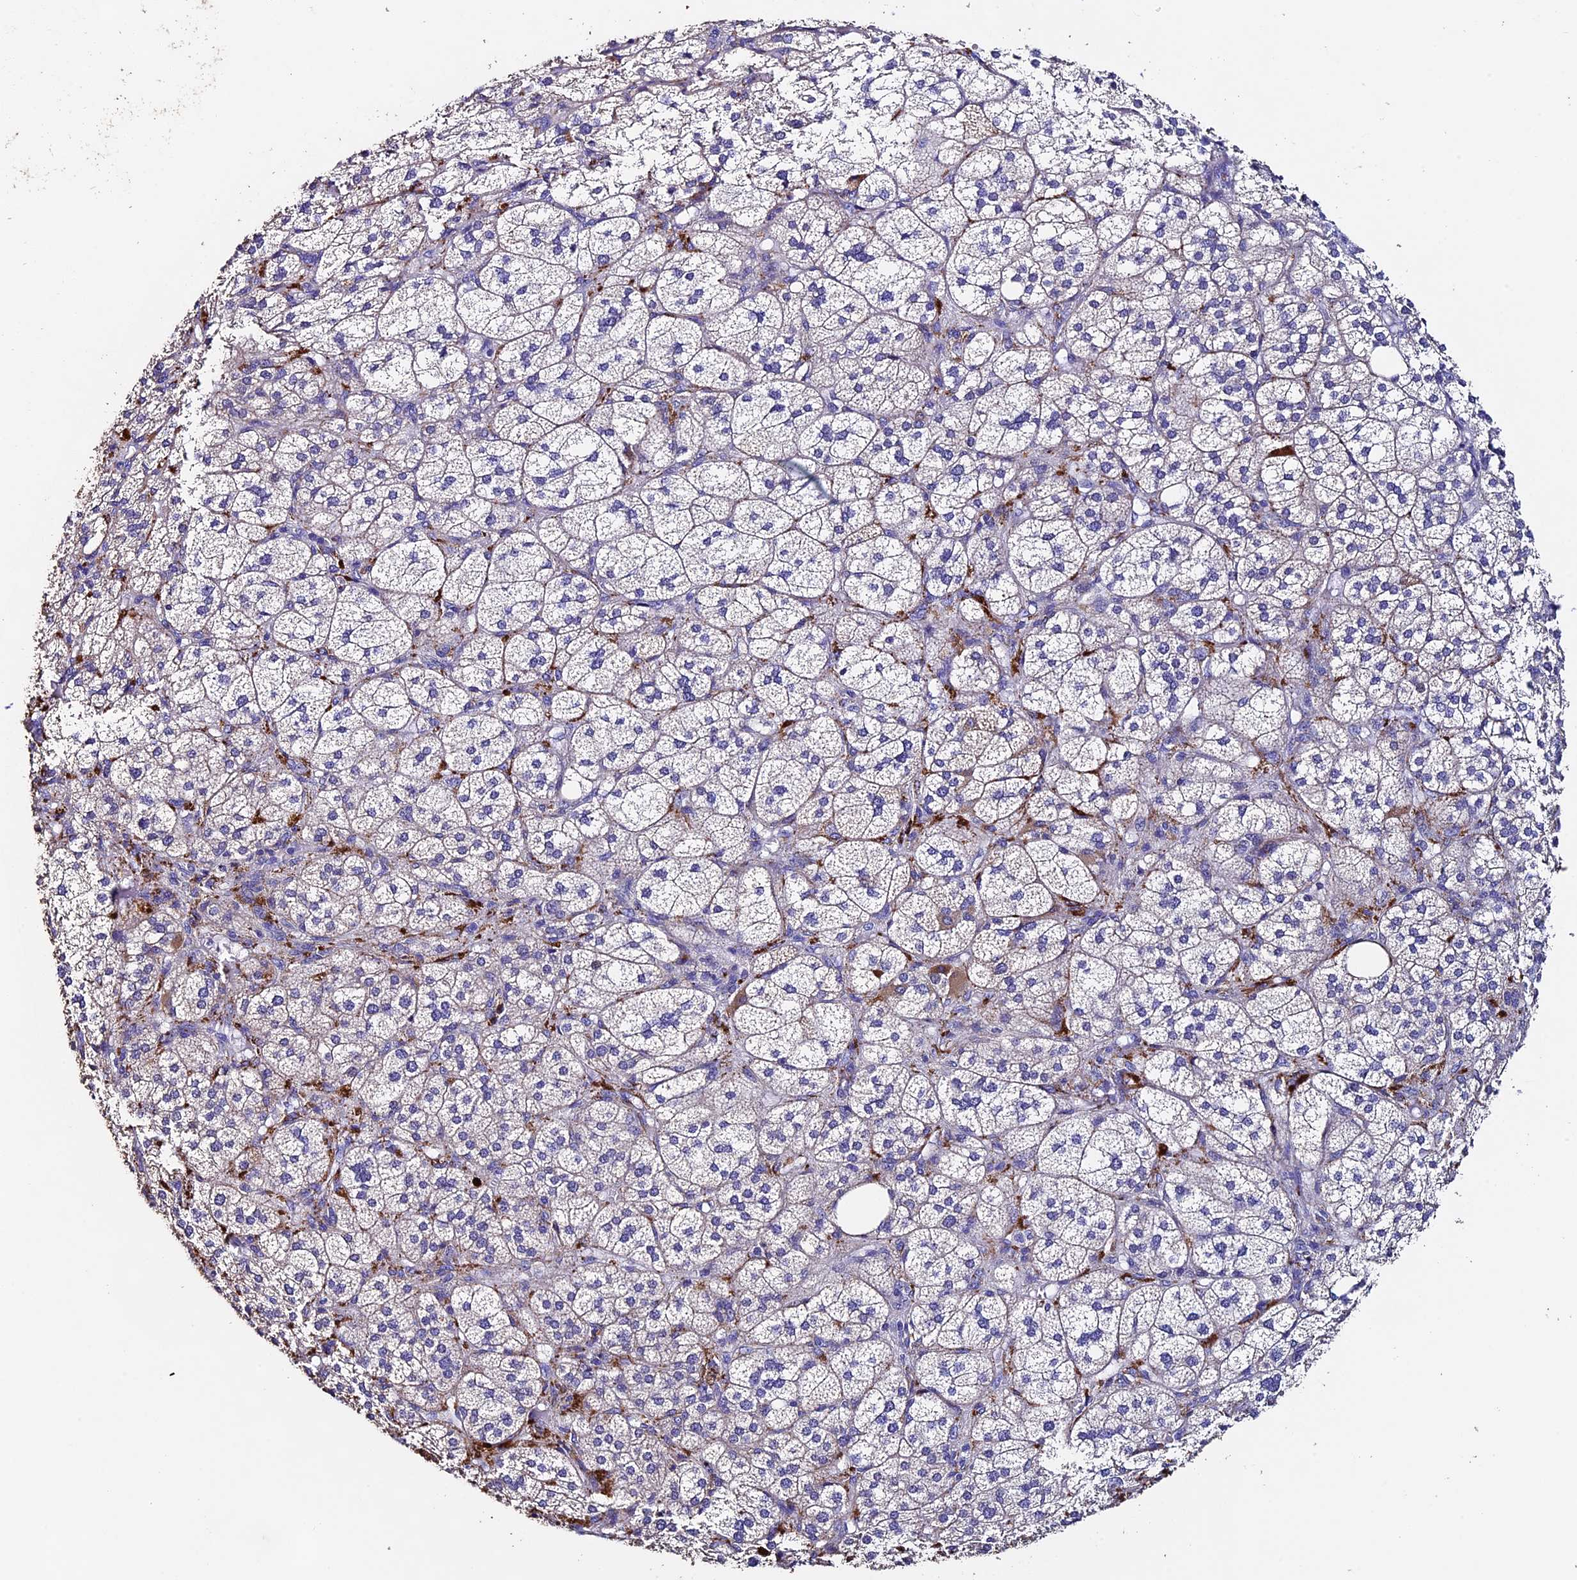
{"staining": {"intensity": "moderate", "quantity": "<25%", "location": "cytoplasmic/membranous"}, "tissue": "adrenal gland", "cell_type": "Glandular cells", "image_type": "normal", "snomed": [{"axis": "morphology", "description": "Normal tissue, NOS"}, {"axis": "topography", "description": "Adrenal gland"}], "caption": "There is low levels of moderate cytoplasmic/membranous positivity in glandular cells of normal adrenal gland, as demonstrated by immunohistochemical staining (brown color).", "gene": "FBXW9", "patient": {"sex": "female", "age": 61}}